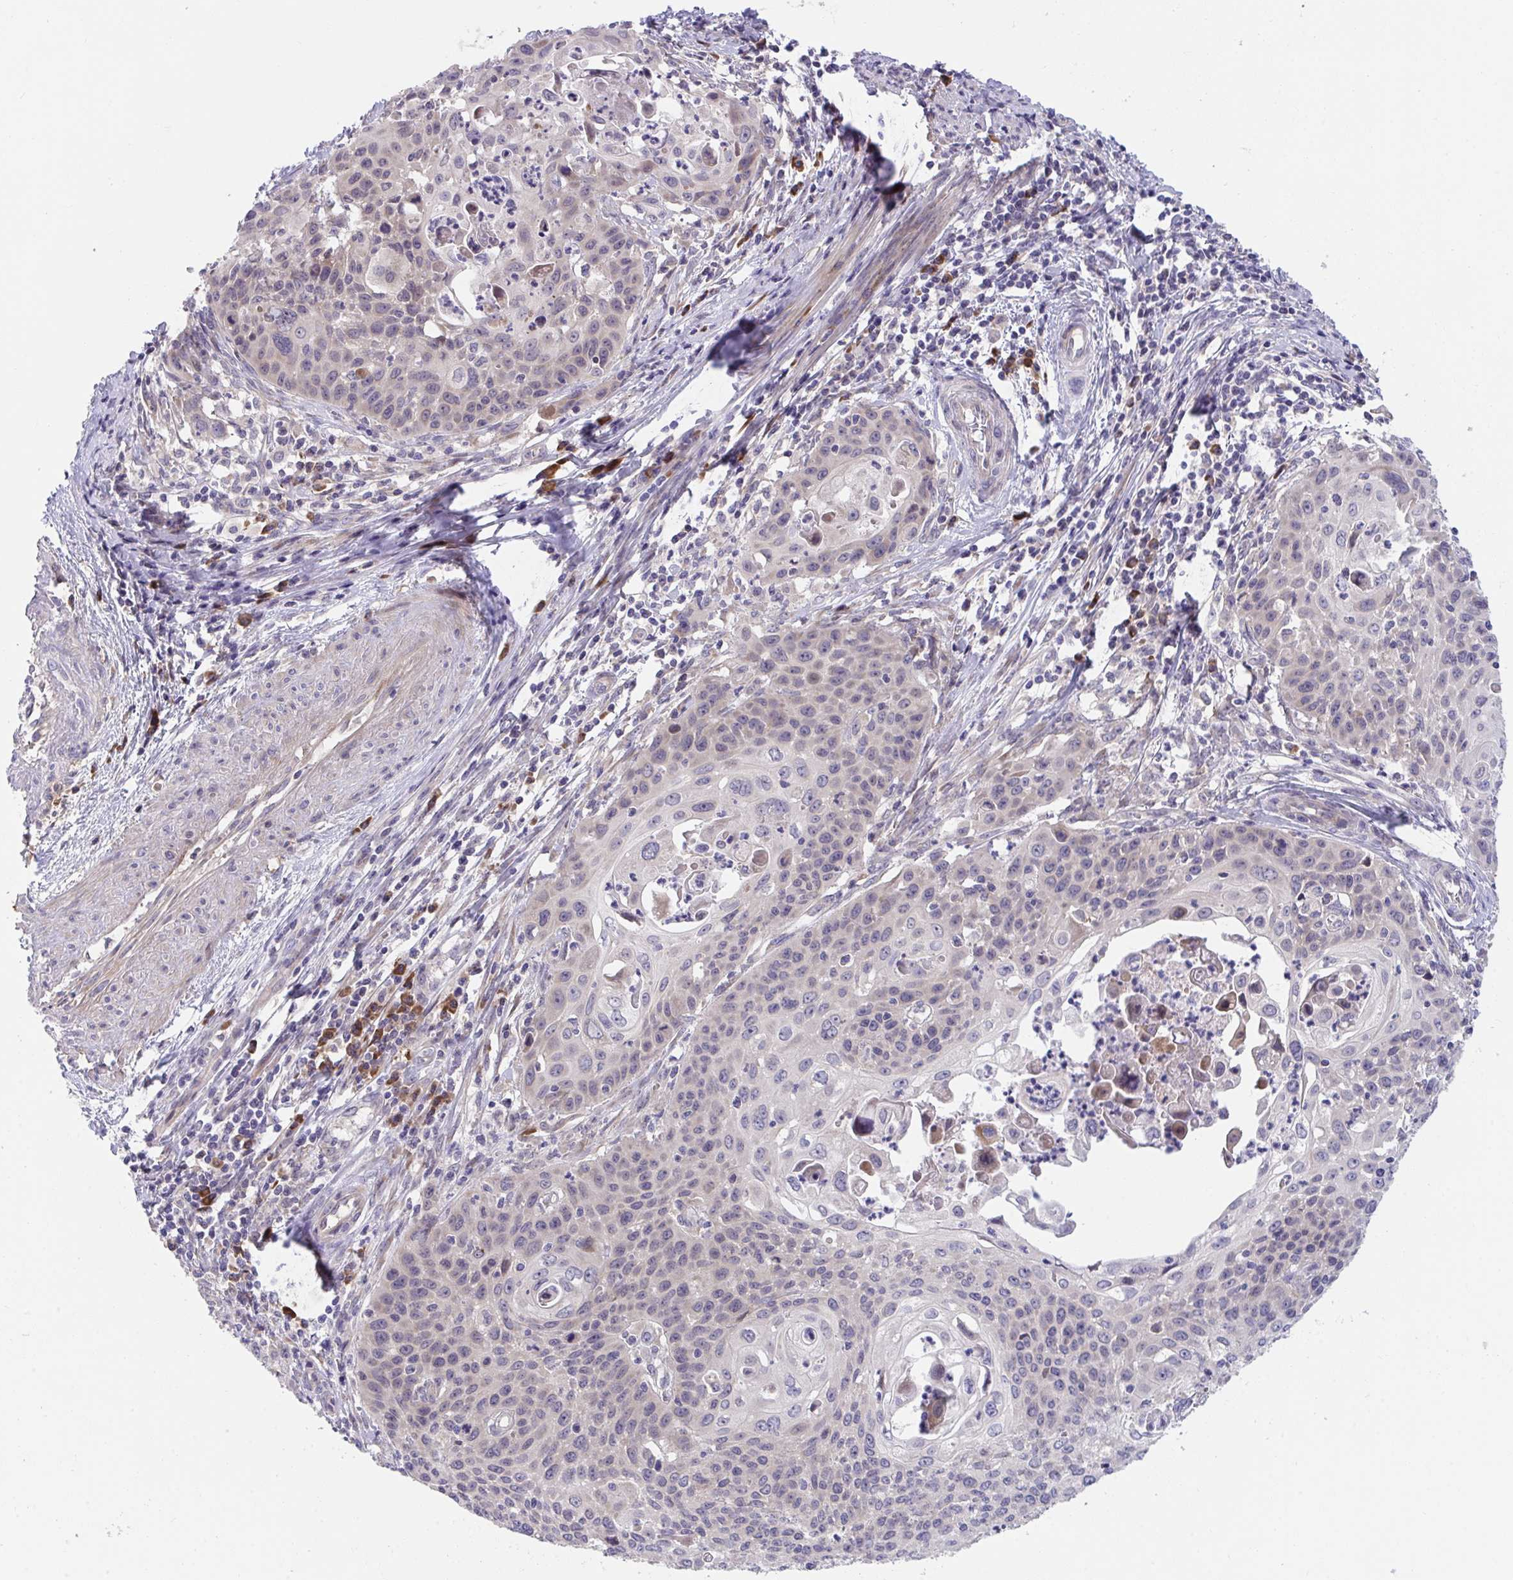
{"staining": {"intensity": "weak", "quantity": "<25%", "location": "cytoplasmic/membranous"}, "tissue": "cervical cancer", "cell_type": "Tumor cells", "image_type": "cancer", "snomed": [{"axis": "morphology", "description": "Squamous cell carcinoma, NOS"}, {"axis": "topography", "description": "Cervix"}], "caption": "The immunohistochemistry image has no significant positivity in tumor cells of cervical cancer tissue. (DAB IHC, high magnification).", "gene": "SUSD4", "patient": {"sex": "female", "age": 65}}